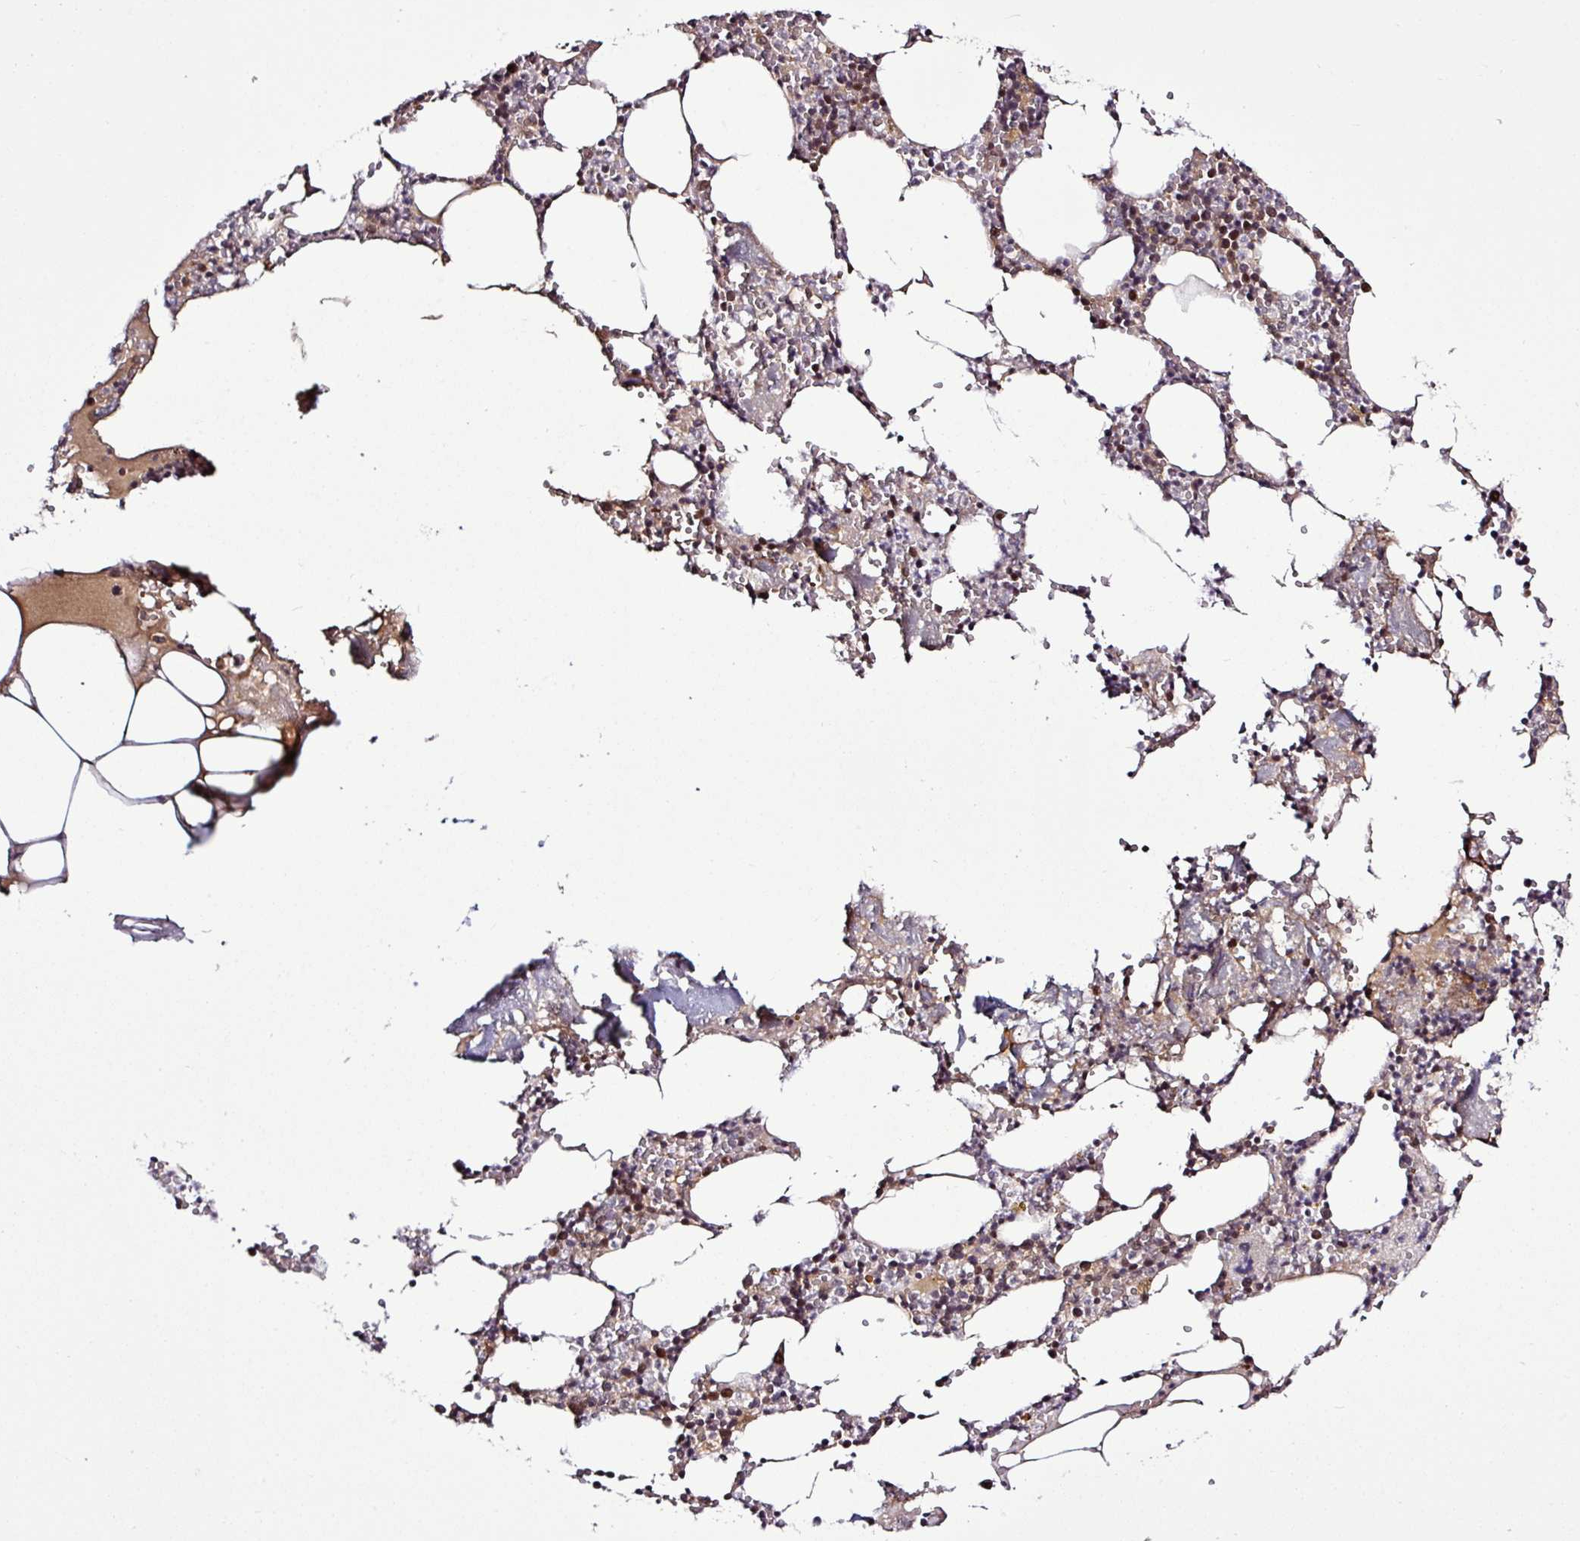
{"staining": {"intensity": "moderate", "quantity": "25%-75%", "location": "cytoplasmic/membranous,nuclear"}, "tissue": "bone marrow", "cell_type": "Hematopoietic cells", "image_type": "normal", "snomed": [{"axis": "morphology", "description": "Normal tissue, NOS"}, {"axis": "topography", "description": "Bone marrow"}], "caption": "Bone marrow stained with IHC demonstrates moderate cytoplasmic/membranous,nuclear staining in approximately 25%-75% of hematopoietic cells.", "gene": "ITPKC", "patient": {"sex": "male", "age": 54}}